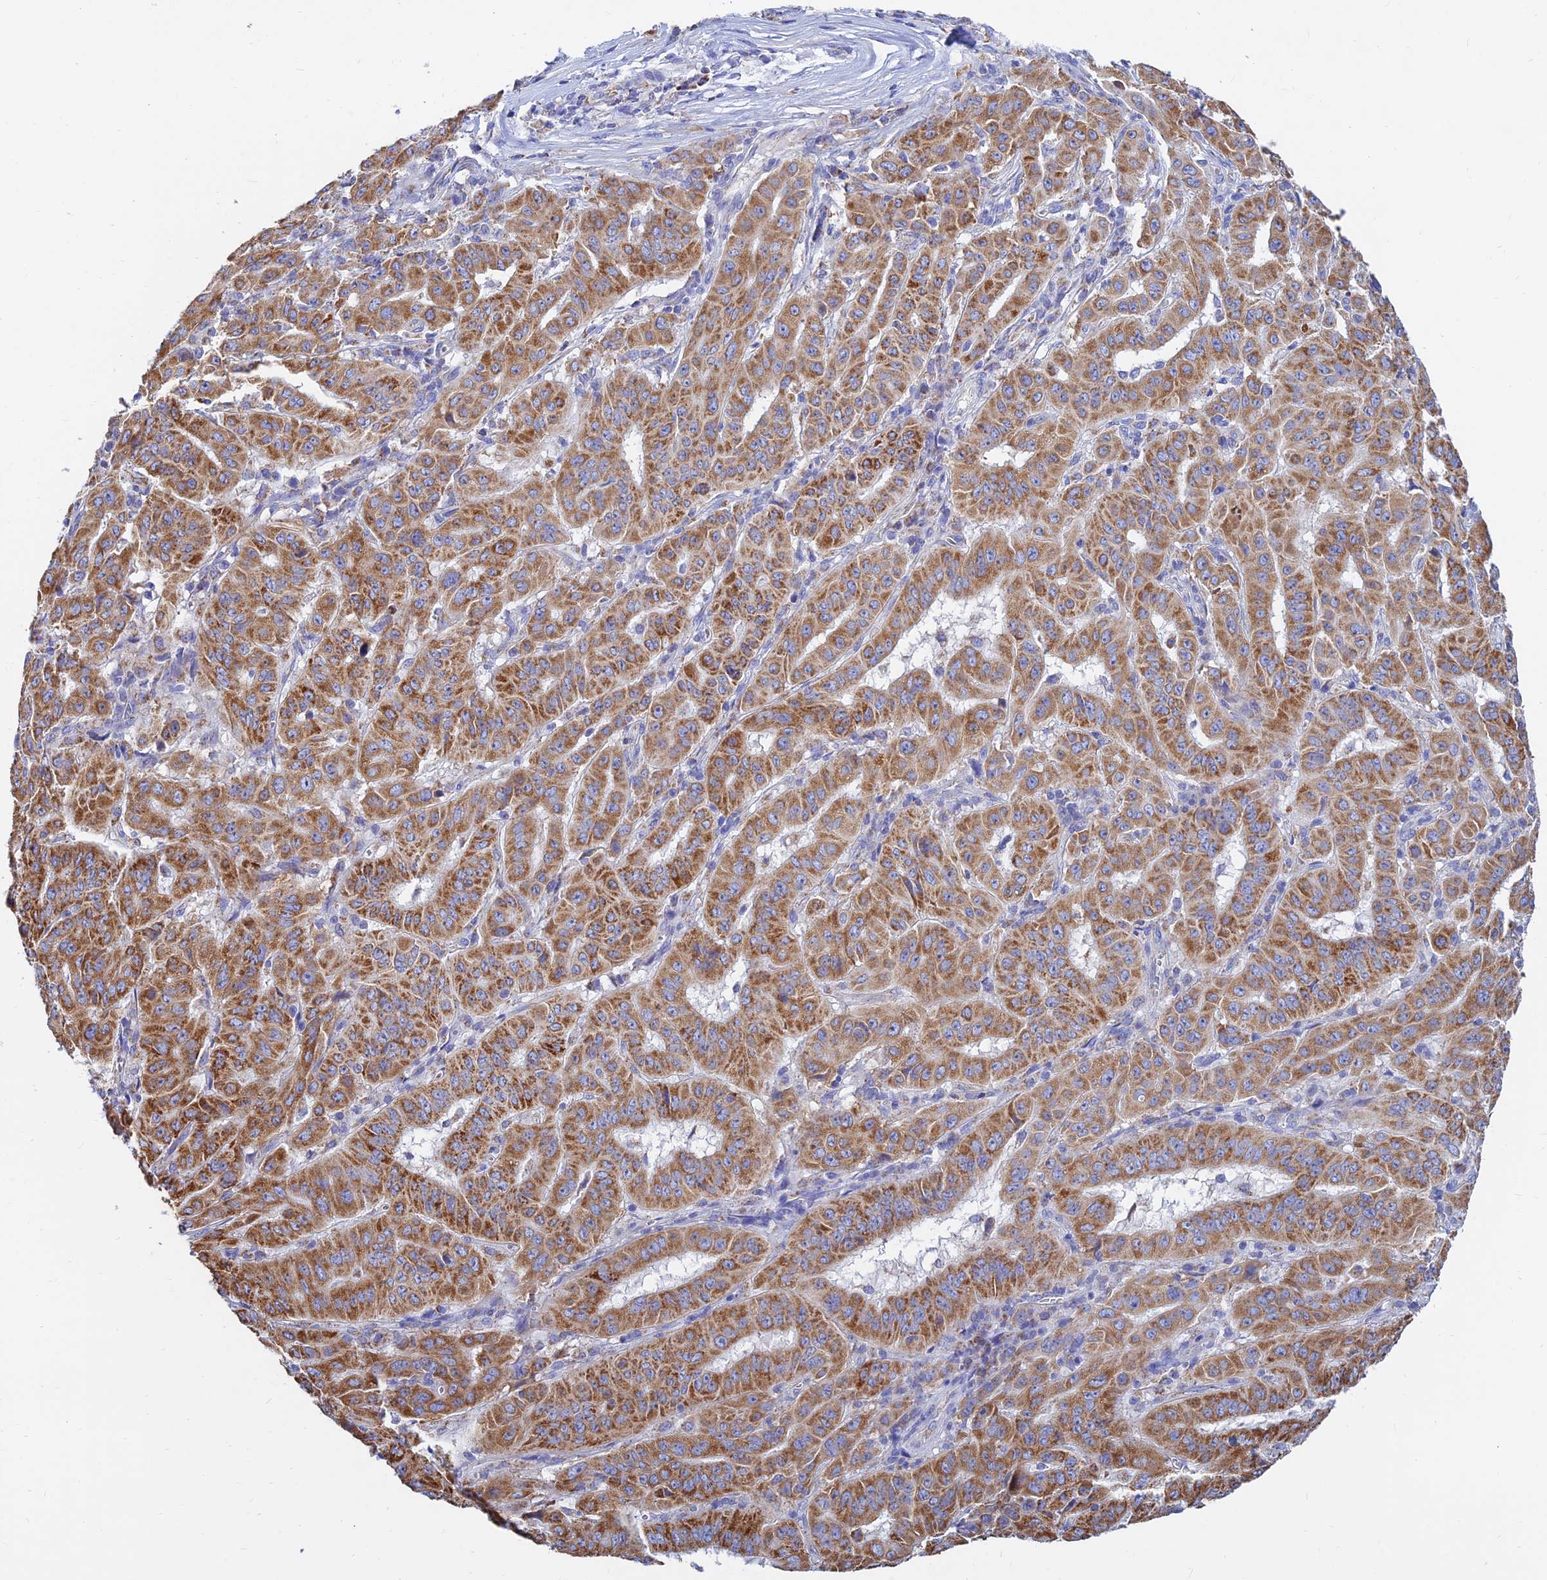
{"staining": {"intensity": "moderate", "quantity": ">75%", "location": "cytoplasmic/membranous"}, "tissue": "pancreatic cancer", "cell_type": "Tumor cells", "image_type": "cancer", "snomed": [{"axis": "morphology", "description": "Adenocarcinoma, NOS"}, {"axis": "topography", "description": "Pancreas"}], "caption": "This is an image of IHC staining of pancreatic cancer, which shows moderate positivity in the cytoplasmic/membranous of tumor cells.", "gene": "MGST1", "patient": {"sex": "male", "age": 63}}